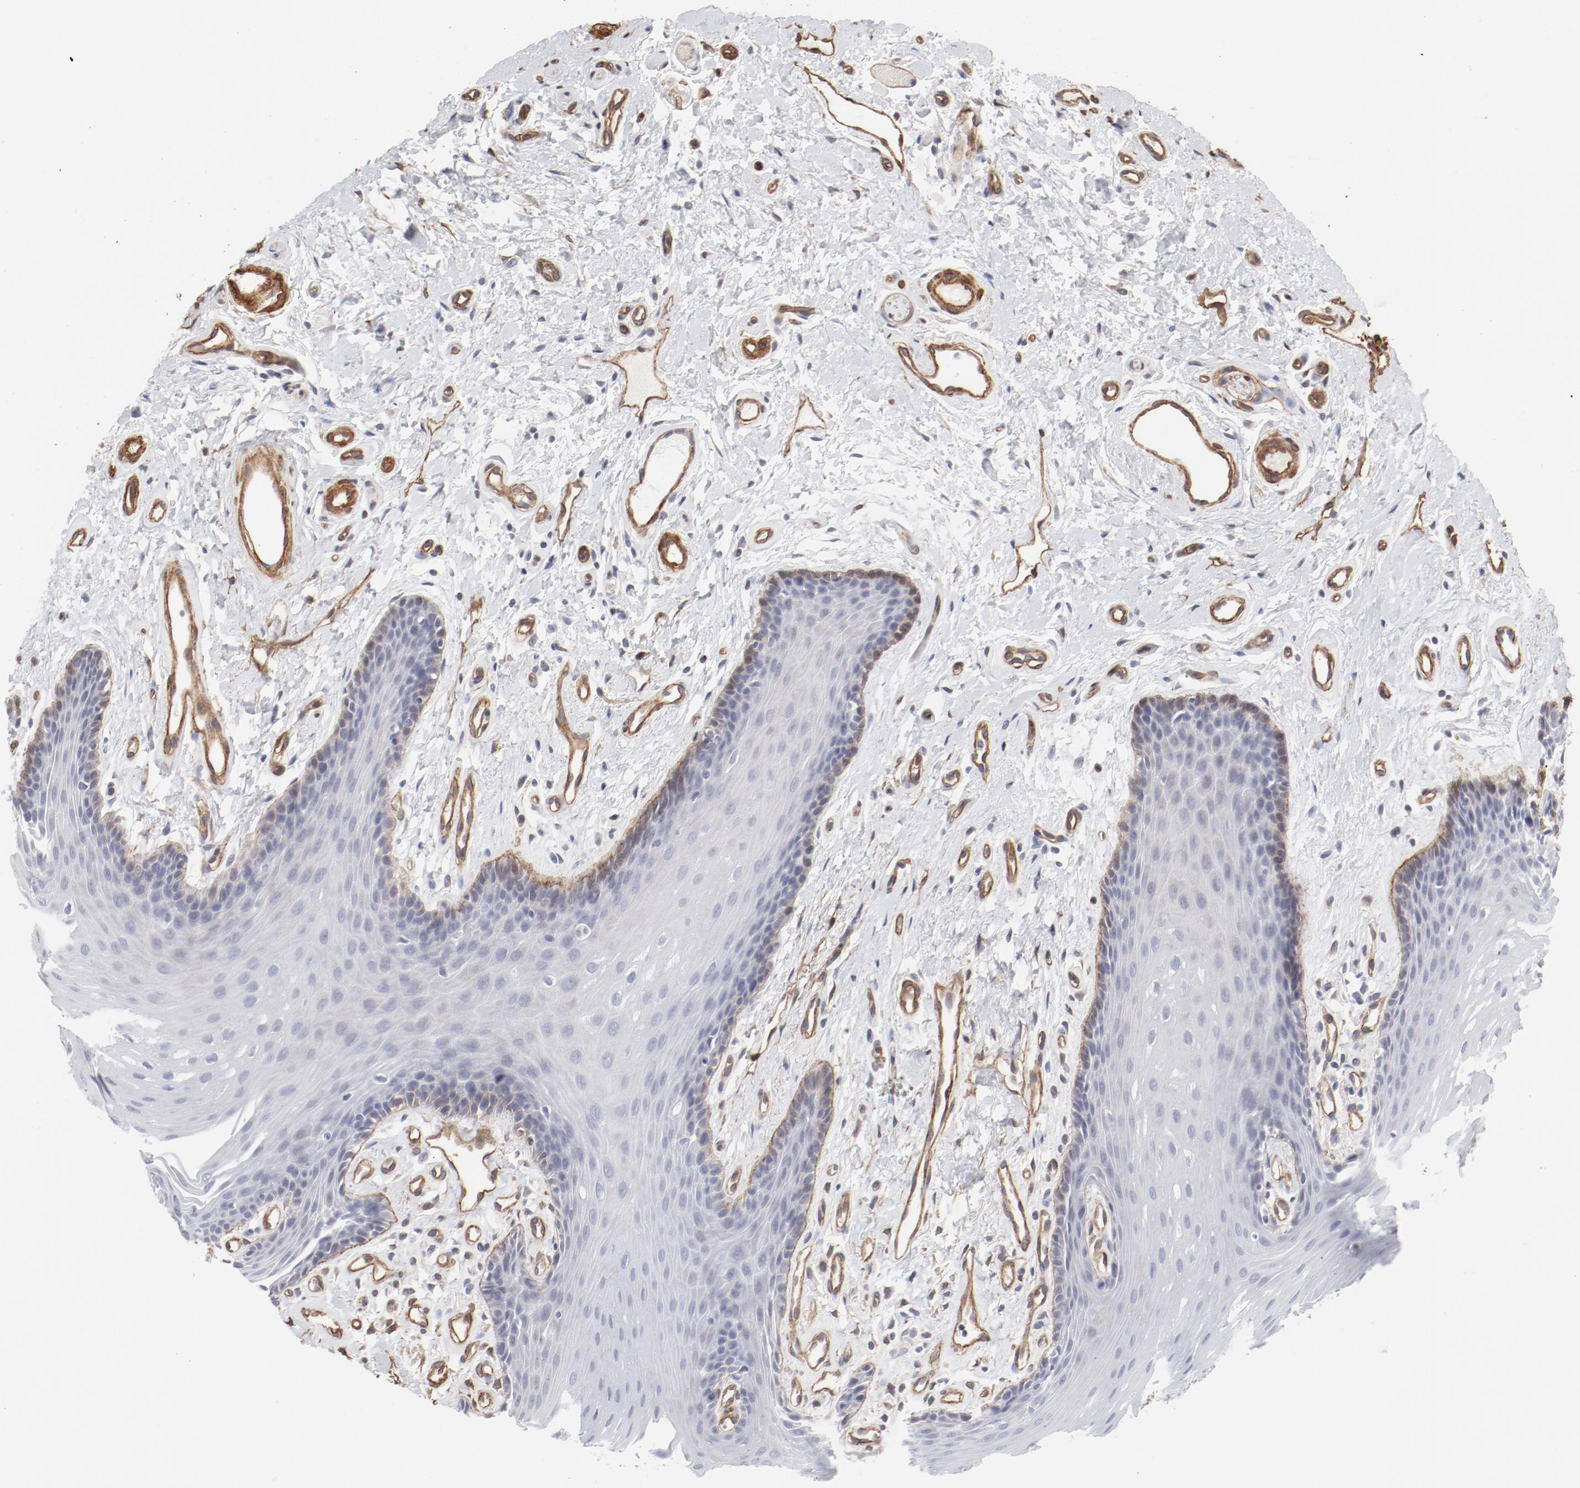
{"staining": {"intensity": "negative", "quantity": "none", "location": "none"}, "tissue": "oral mucosa", "cell_type": "Squamous epithelial cells", "image_type": "normal", "snomed": [{"axis": "morphology", "description": "Normal tissue, NOS"}, {"axis": "topography", "description": "Oral tissue"}], "caption": "Micrograph shows no significant protein staining in squamous epithelial cells of unremarkable oral mucosa. (Stains: DAB immunohistochemistry with hematoxylin counter stain, Microscopy: brightfield microscopy at high magnification).", "gene": "MAGED4B", "patient": {"sex": "male", "age": 62}}